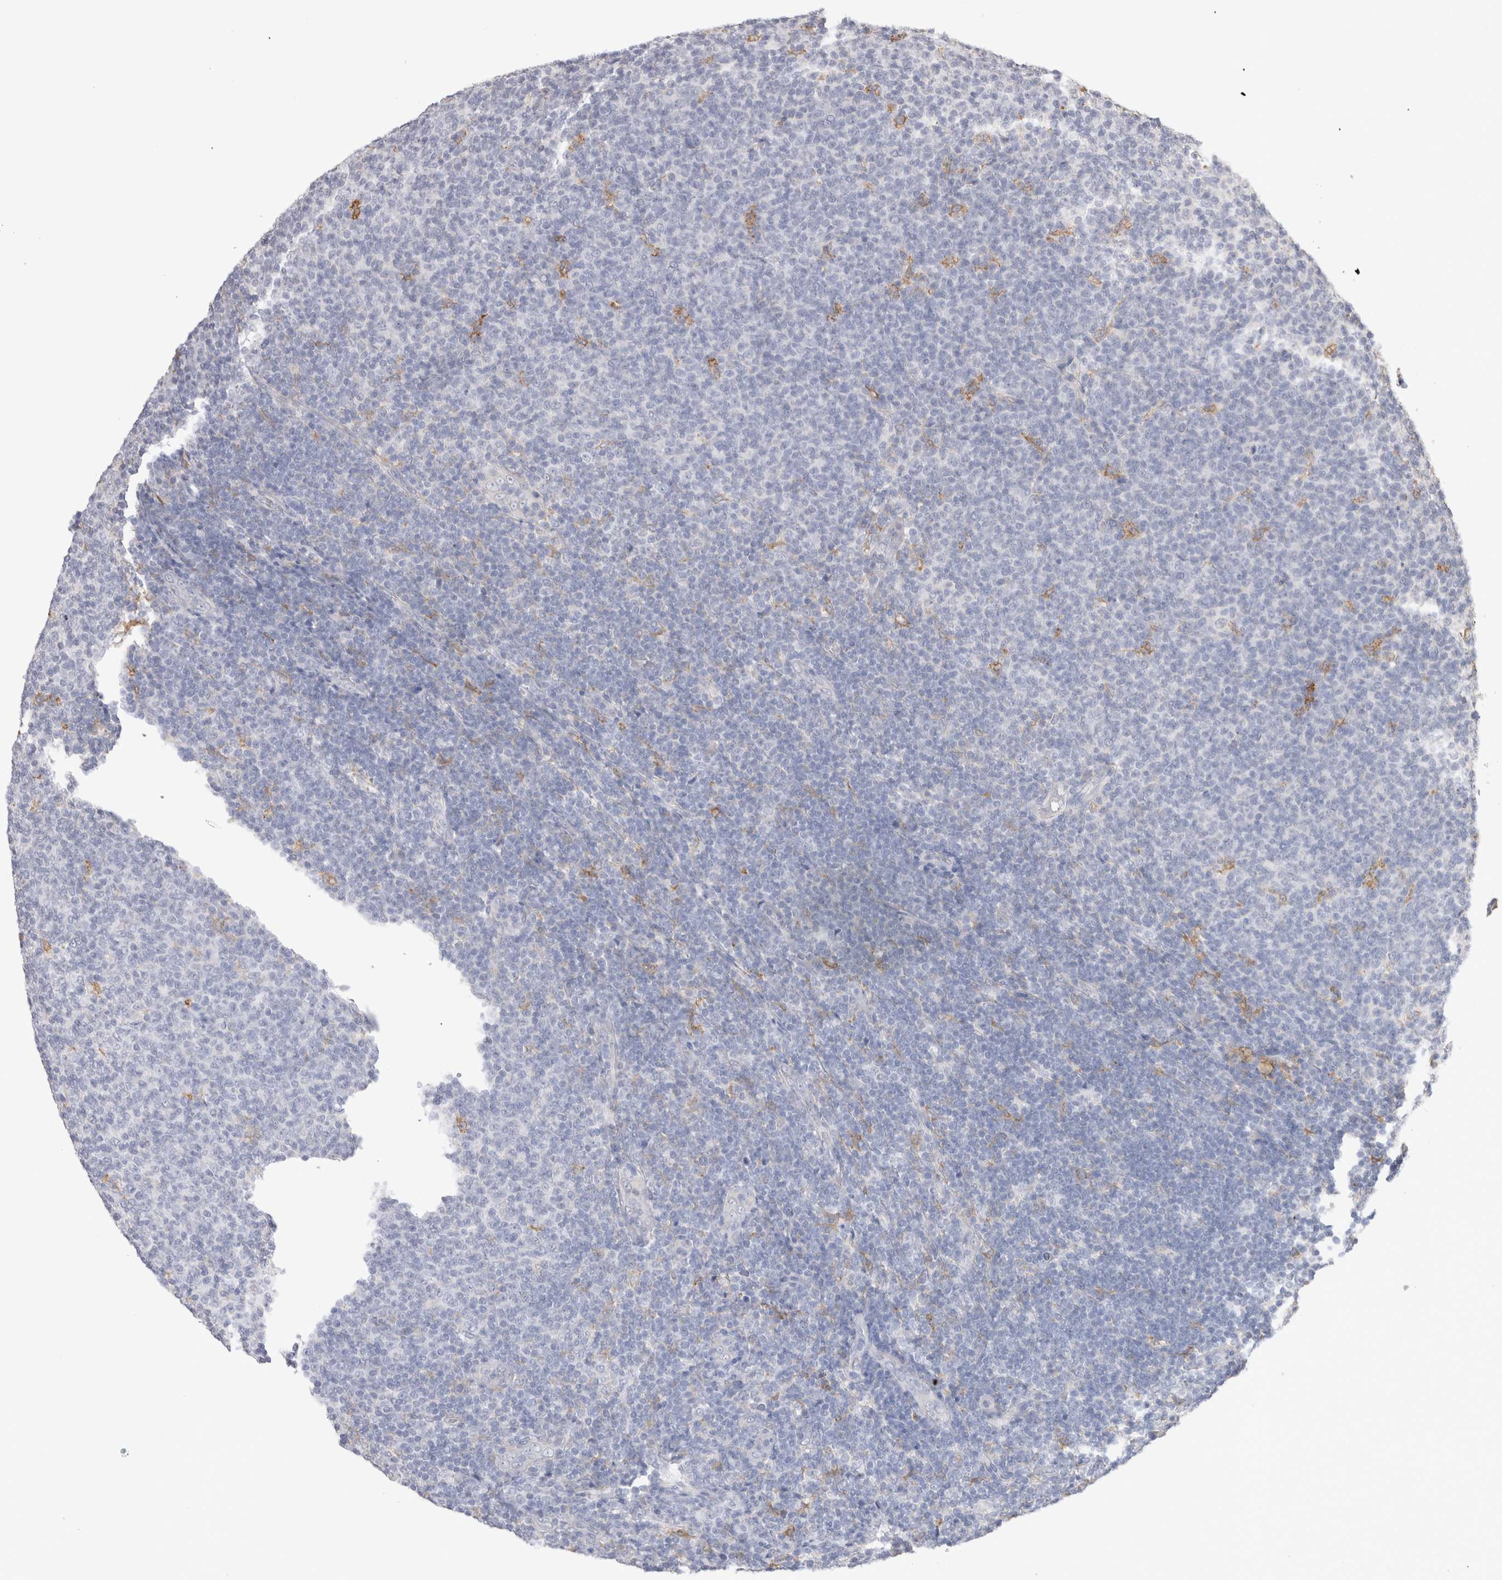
{"staining": {"intensity": "negative", "quantity": "none", "location": "none"}, "tissue": "lymphoma", "cell_type": "Tumor cells", "image_type": "cancer", "snomed": [{"axis": "morphology", "description": "Malignant lymphoma, non-Hodgkin's type, Low grade"}, {"axis": "topography", "description": "Lymph node"}], "caption": "Lymphoma was stained to show a protein in brown. There is no significant expression in tumor cells. (DAB (3,3'-diaminobenzidine) immunohistochemistry with hematoxylin counter stain).", "gene": "LRPAP1", "patient": {"sex": "male", "age": 66}}